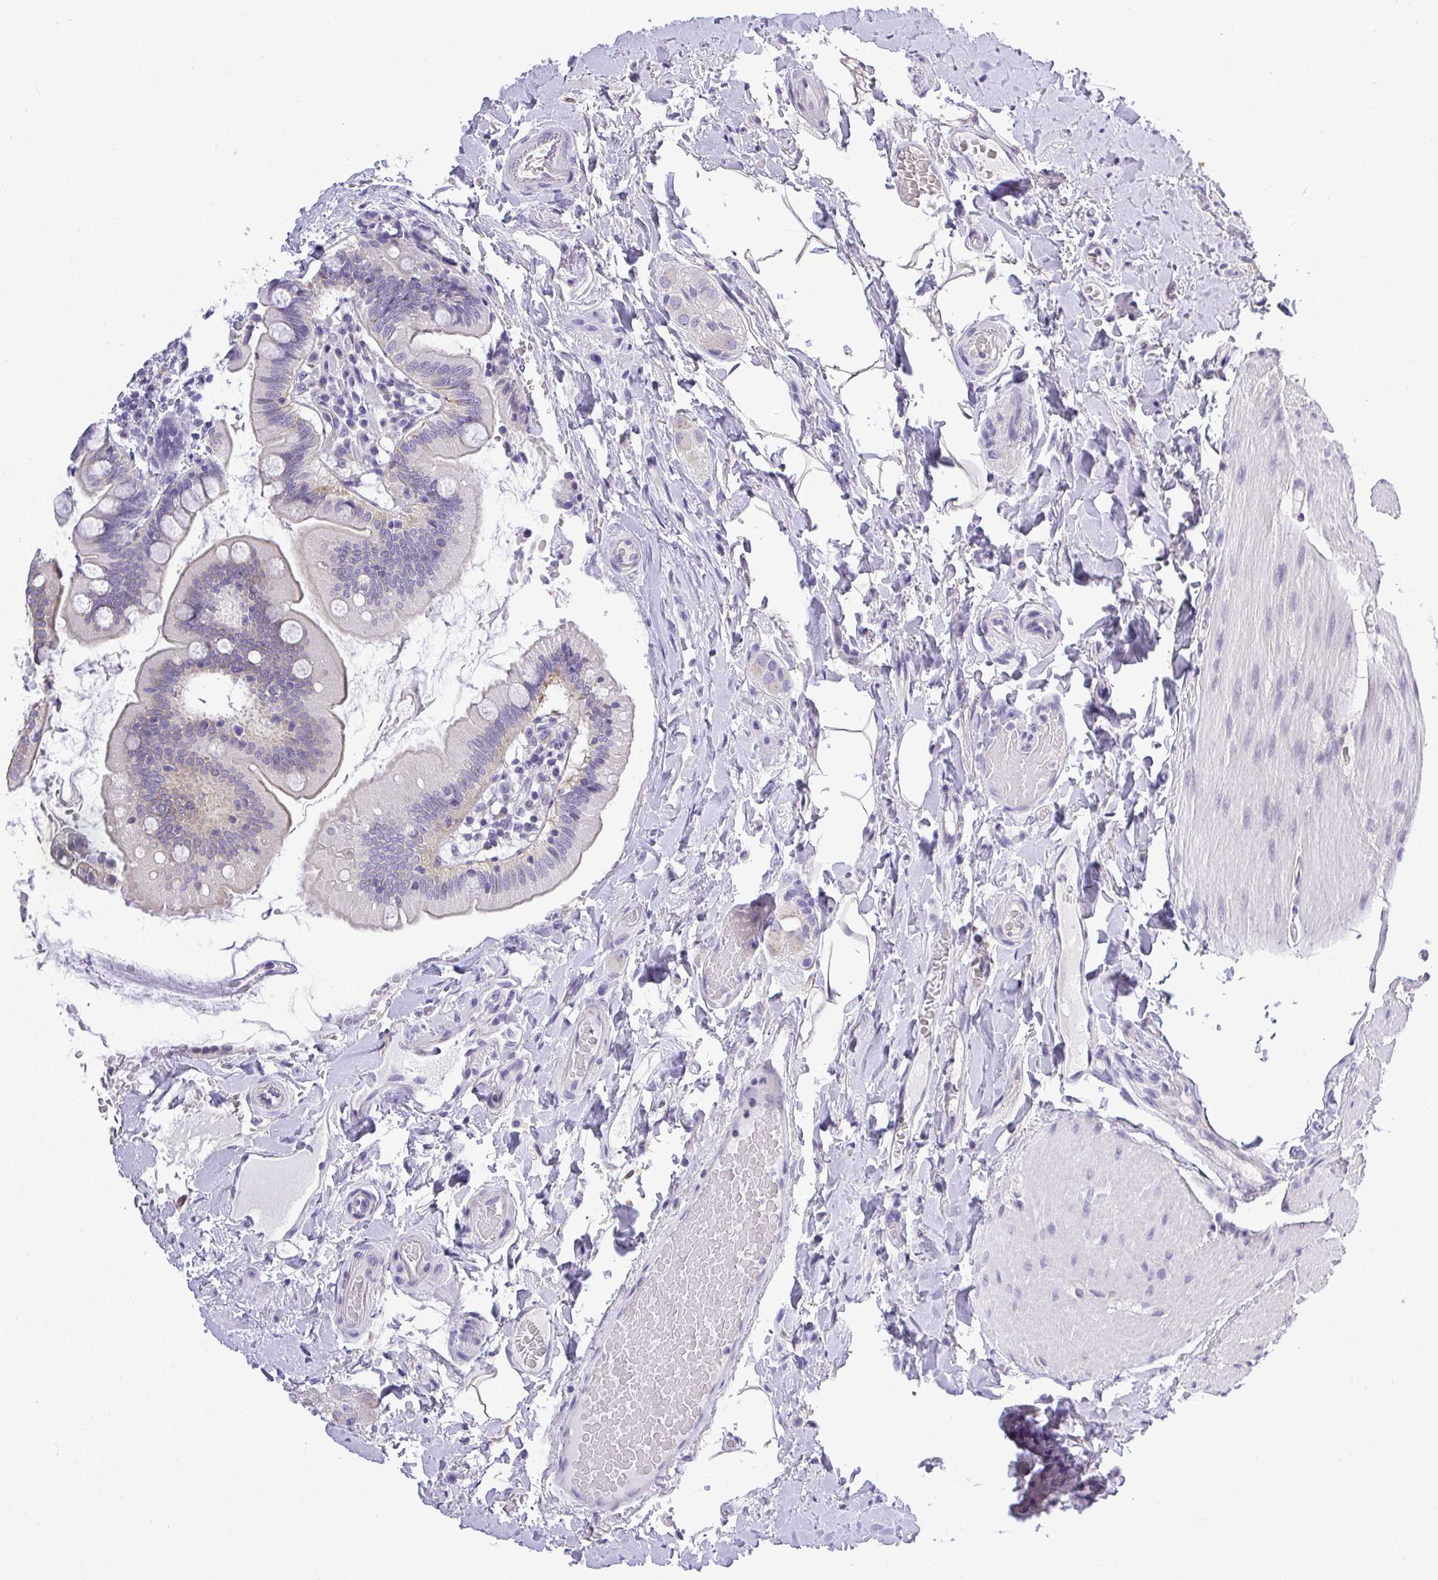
{"staining": {"intensity": "weak", "quantity": "25%-75%", "location": "cytoplasmic/membranous"}, "tissue": "small intestine", "cell_type": "Glandular cells", "image_type": "normal", "snomed": [{"axis": "morphology", "description": "Normal tissue, NOS"}, {"axis": "topography", "description": "Small intestine"}], "caption": "Small intestine stained with IHC exhibits weak cytoplasmic/membranous expression in about 25%-75% of glandular cells. The protein of interest is stained brown, and the nuclei are stained in blue (DAB (3,3'-diaminobenzidine) IHC with brightfield microscopy, high magnification).", "gene": "PLPPR3", "patient": {"sex": "female", "age": 64}}